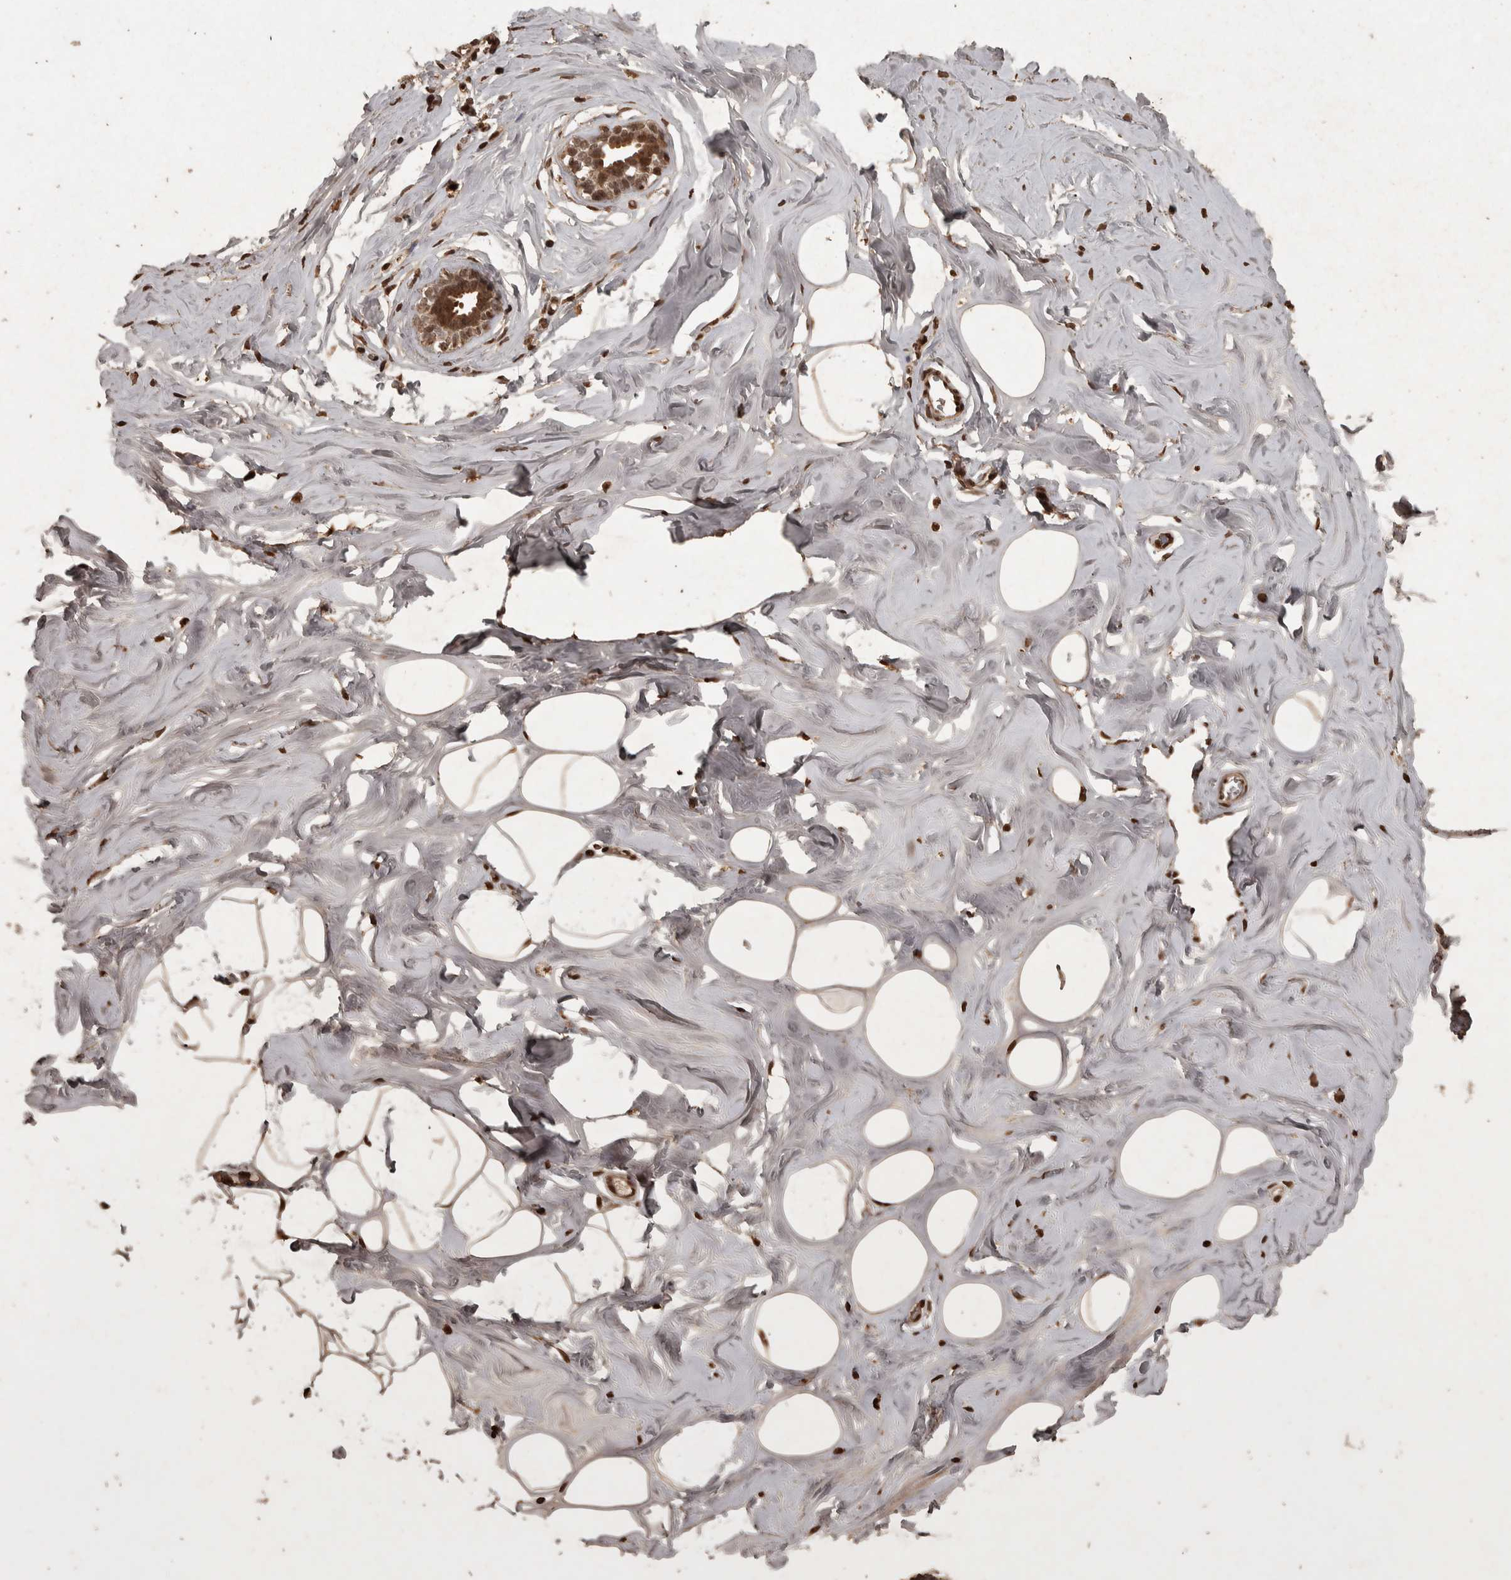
{"staining": {"intensity": "strong", "quantity": ">75%", "location": "cytoplasmic/membranous"}, "tissue": "adipose tissue", "cell_type": "Adipocytes", "image_type": "normal", "snomed": [{"axis": "morphology", "description": "Normal tissue, NOS"}, {"axis": "morphology", "description": "Fibrosis, NOS"}, {"axis": "topography", "description": "Breast"}, {"axis": "topography", "description": "Adipose tissue"}], "caption": "A micrograph of adipose tissue stained for a protein demonstrates strong cytoplasmic/membranous brown staining in adipocytes.", "gene": "ACO1", "patient": {"sex": "female", "age": 39}}